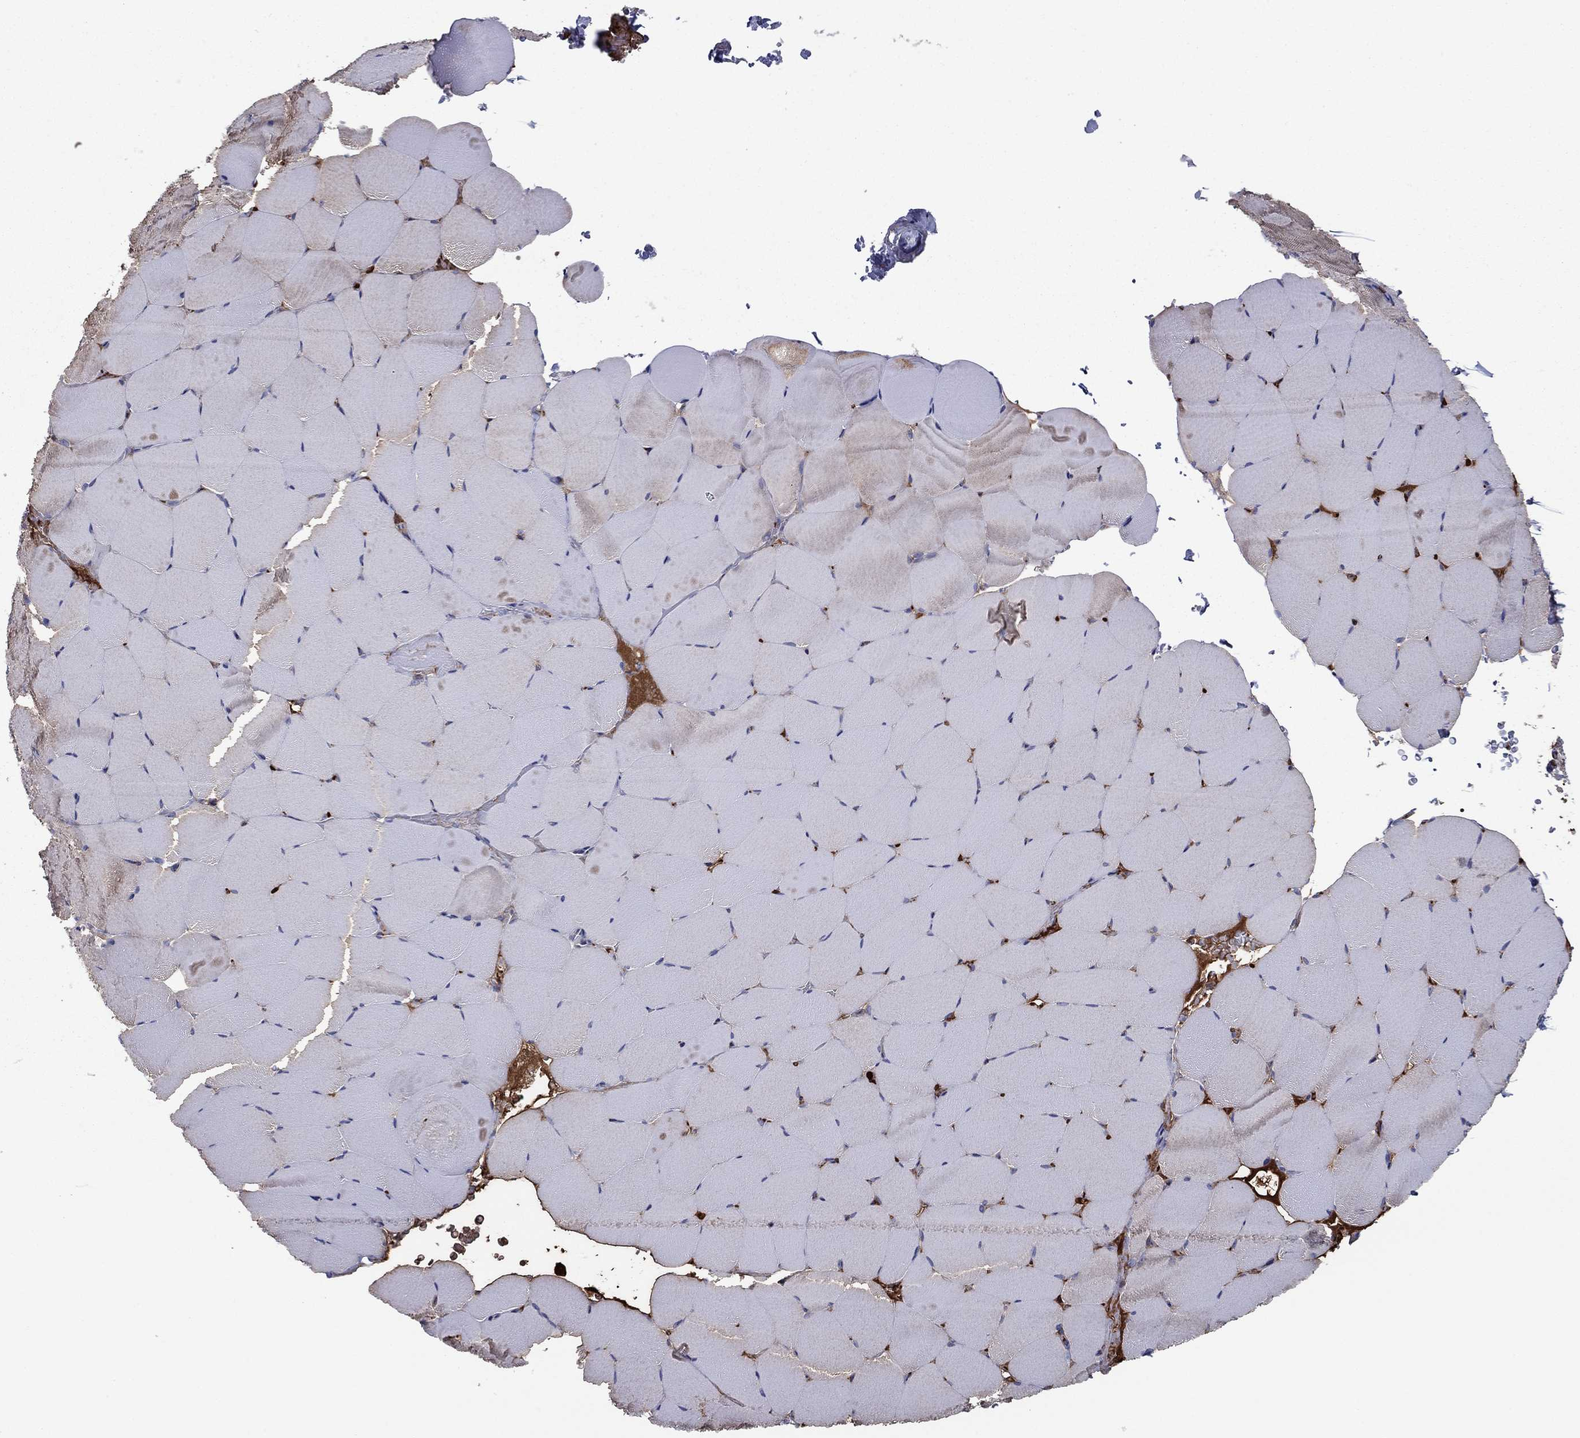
{"staining": {"intensity": "weak", "quantity": "25%-75%", "location": "cytoplasmic/membranous"}, "tissue": "skeletal muscle", "cell_type": "Myocytes", "image_type": "normal", "snomed": [{"axis": "morphology", "description": "Normal tissue, NOS"}, {"axis": "topography", "description": "Skeletal muscle"}], "caption": "This is an image of IHC staining of unremarkable skeletal muscle, which shows weak positivity in the cytoplasmic/membranous of myocytes.", "gene": "HPX", "patient": {"sex": "female", "age": 37}}